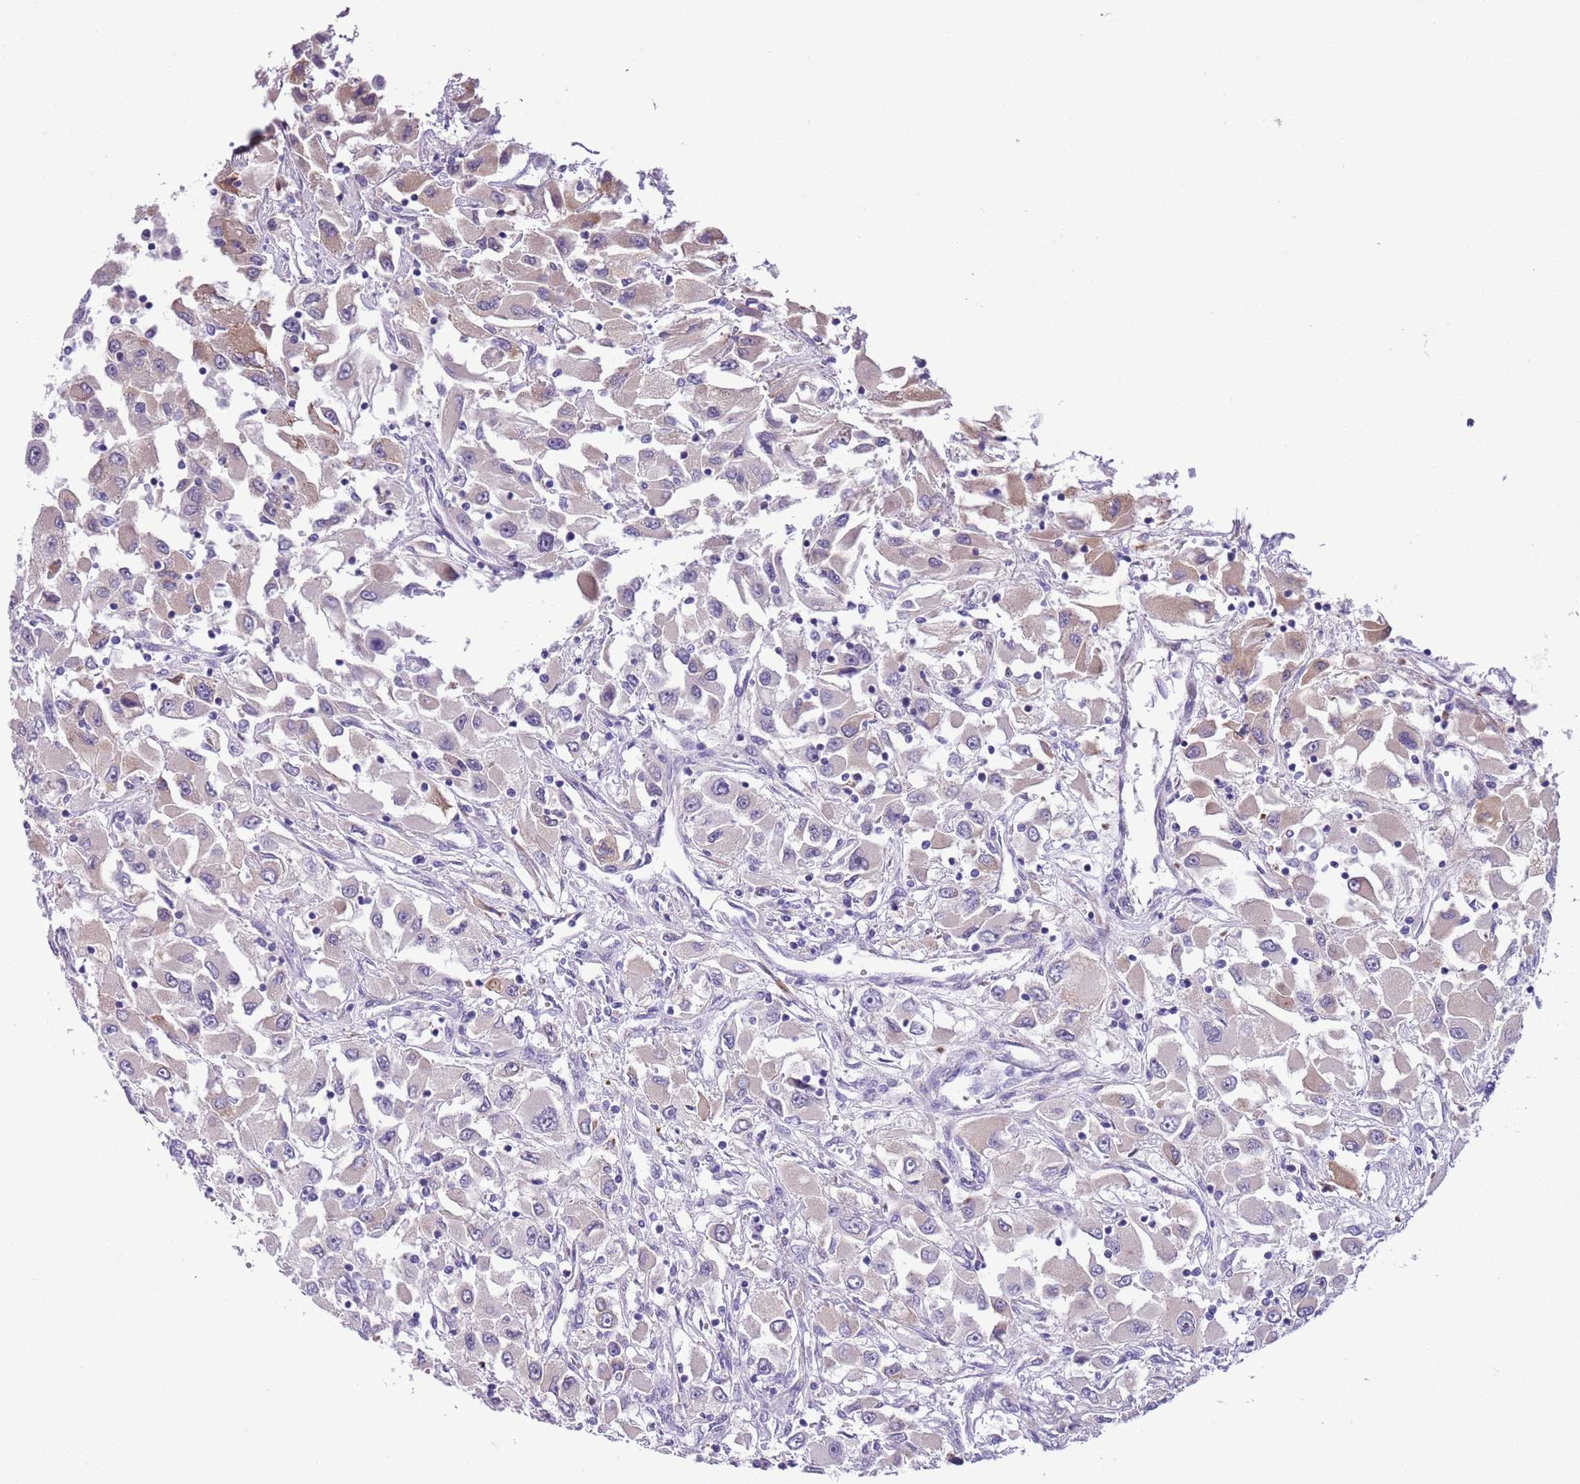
{"staining": {"intensity": "moderate", "quantity": "<25%", "location": "cytoplasmic/membranous"}, "tissue": "renal cancer", "cell_type": "Tumor cells", "image_type": "cancer", "snomed": [{"axis": "morphology", "description": "Adenocarcinoma, NOS"}, {"axis": "topography", "description": "Kidney"}], "caption": "Renal adenocarcinoma stained for a protein (brown) displays moderate cytoplasmic/membranous positive expression in about <25% of tumor cells.", "gene": "MRPL32", "patient": {"sex": "female", "age": 52}}